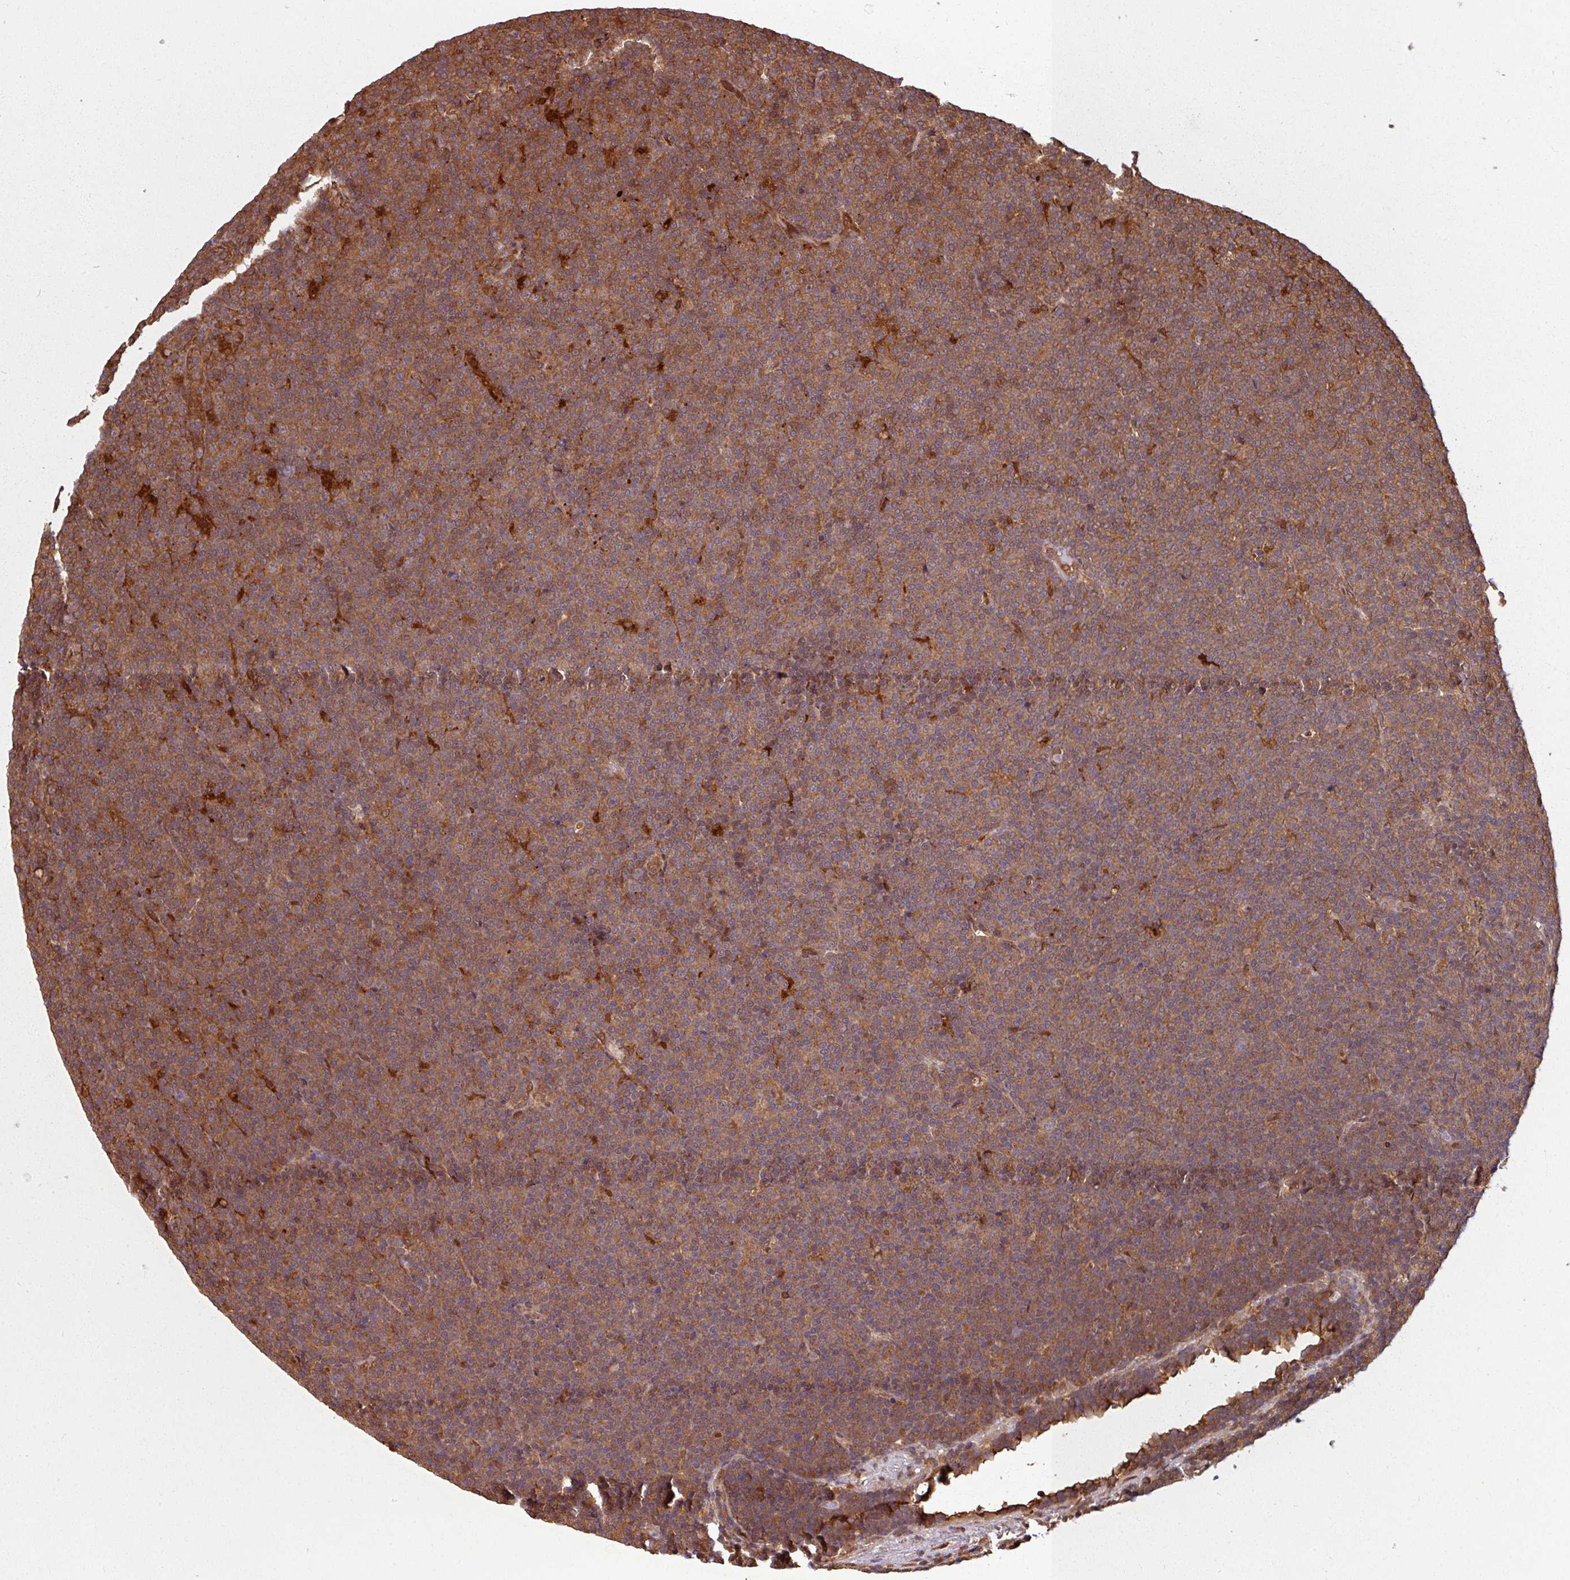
{"staining": {"intensity": "moderate", "quantity": ">75%", "location": "cytoplasmic/membranous"}, "tissue": "lymphoma", "cell_type": "Tumor cells", "image_type": "cancer", "snomed": [{"axis": "morphology", "description": "Malignant lymphoma, non-Hodgkin's type, Low grade"}, {"axis": "topography", "description": "Lymph node"}], "caption": "Immunohistochemical staining of lymphoma reveals medium levels of moderate cytoplasmic/membranous expression in about >75% of tumor cells.", "gene": "KCTD11", "patient": {"sex": "female", "age": 67}}